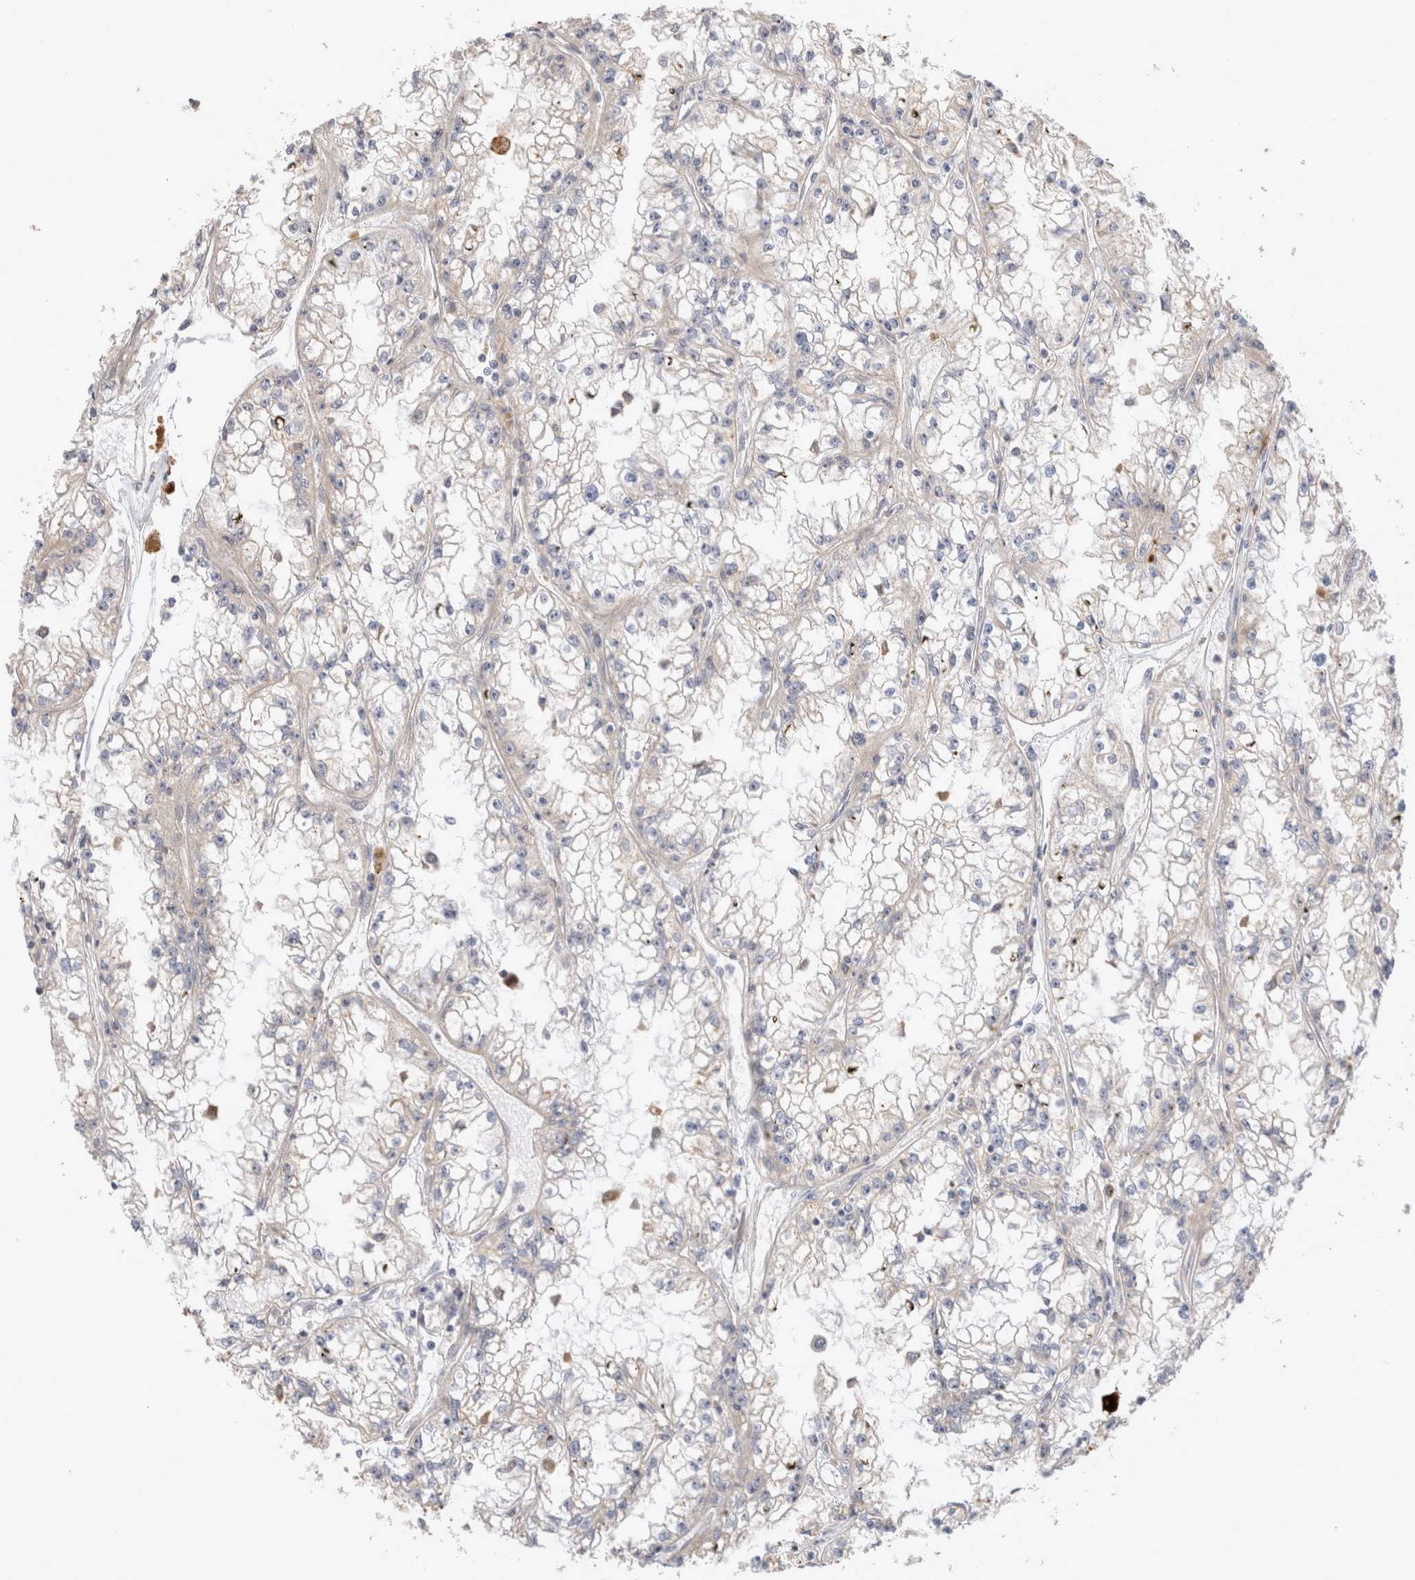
{"staining": {"intensity": "negative", "quantity": "none", "location": "none"}, "tissue": "renal cancer", "cell_type": "Tumor cells", "image_type": "cancer", "snomed": [{"axis": "morphology", "description": "Adenocarcinoma, NOS"}, {"axis": "topography", "description": "Kidney"}], "caption": "Immunohistochemistry (IHC) image of neoplastic tissue: renal cancer (adenocarcinoma) stained with DAB demonstrates no significant protein positivity in tumor cells.", "gene": "VPS28", "patient": {"sex": "male", "age": 56}}